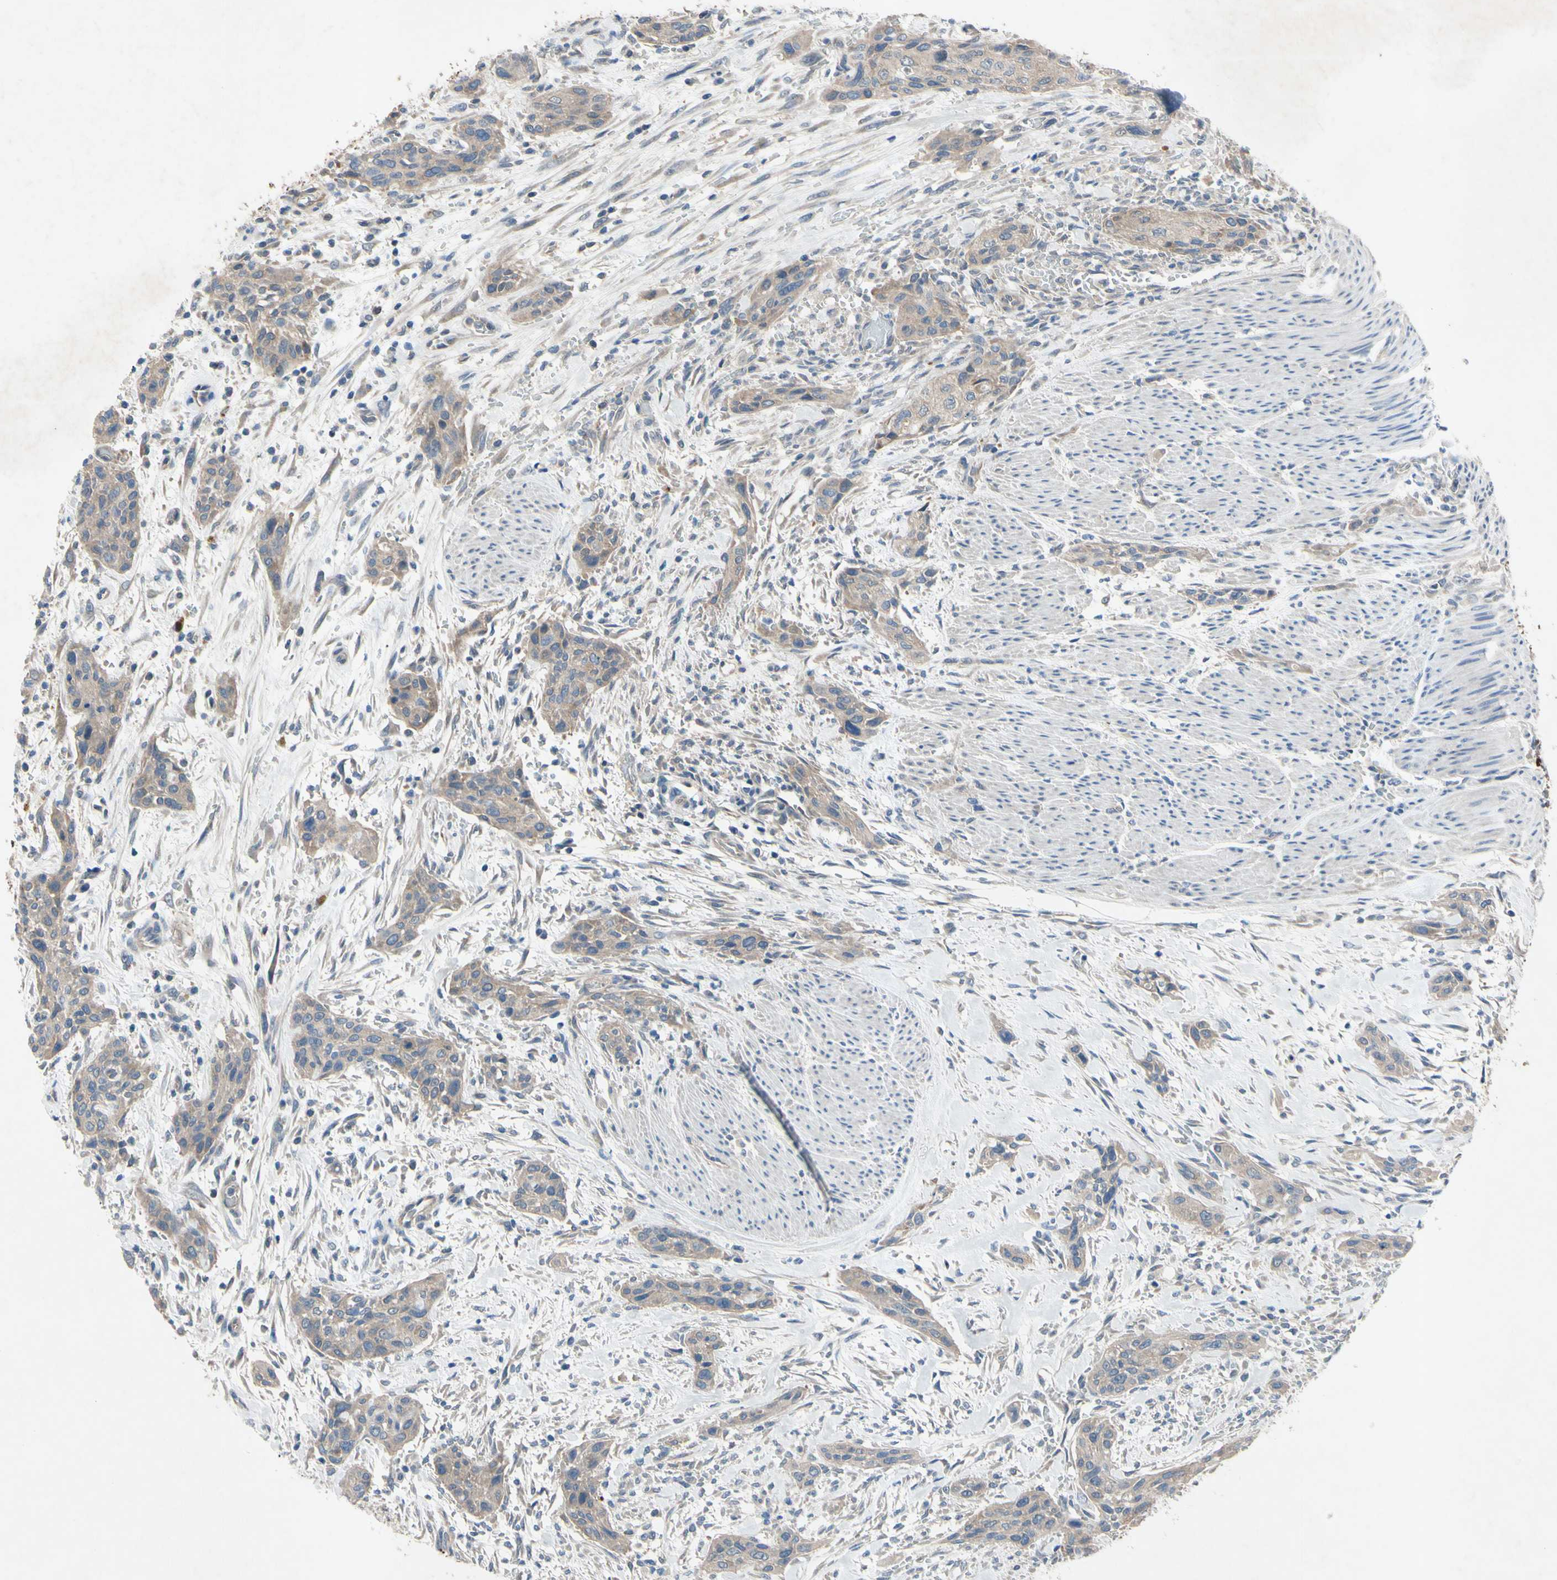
{"staining": {"intensity": "moderate", "quantity": ">75%", "location": "cytoplasmic/membranous"}, "tissue": "urothelial cancer", "cell_type": "Tumor cells", "image_type": "cancer", "snomed": [{"axis": "morphology", "description": "Urothelial carcinoma, High grade"}, {"axis": "topography", "description": "Urinary bladder"}], "caption": "Tumor cells exhibit medium levels of moderate cytoplasmic/membranous staining in about >75% of cells in human urothelial cancer. (brown staining indicates protein expression, while blue staining denotes nuclei).", "gene": "HILPDA", "patient": {"sex": "male", "age": 35}}